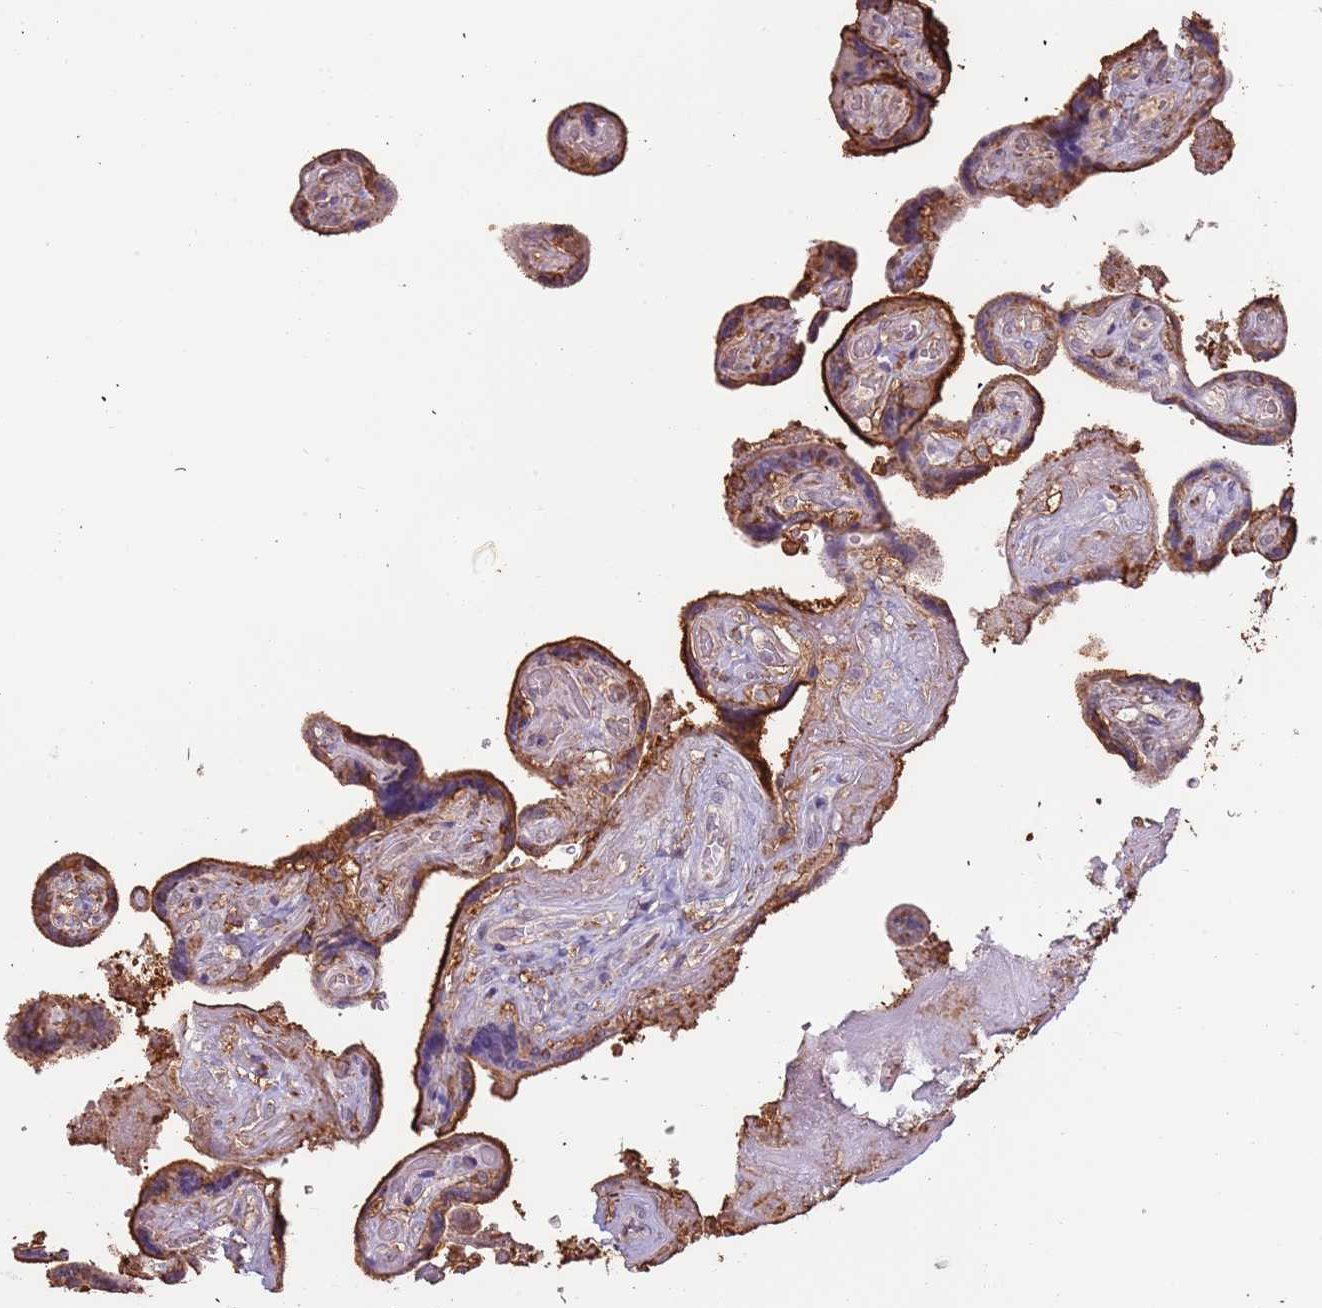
{"staining": {"intensity": "moderate", "quantity": ">75%", "location": "cytoplasmic/membranous"}, "tissue": "placenta", "cell_type": "Decidual cells", "image_type": "normal", "snomed": [{"axis": "morphology", "description": "Normal tissue, NOS"}, {"axis": "topography", "description": "Placenta"}], "caption": "Brown immunohistochemical staining in normal human placenta shows moderate cytoplasmic/membranous expression in about >75% of decidual cells.", "gene": "ATOSB", "patient": {"sex": "female", "age": 32}}